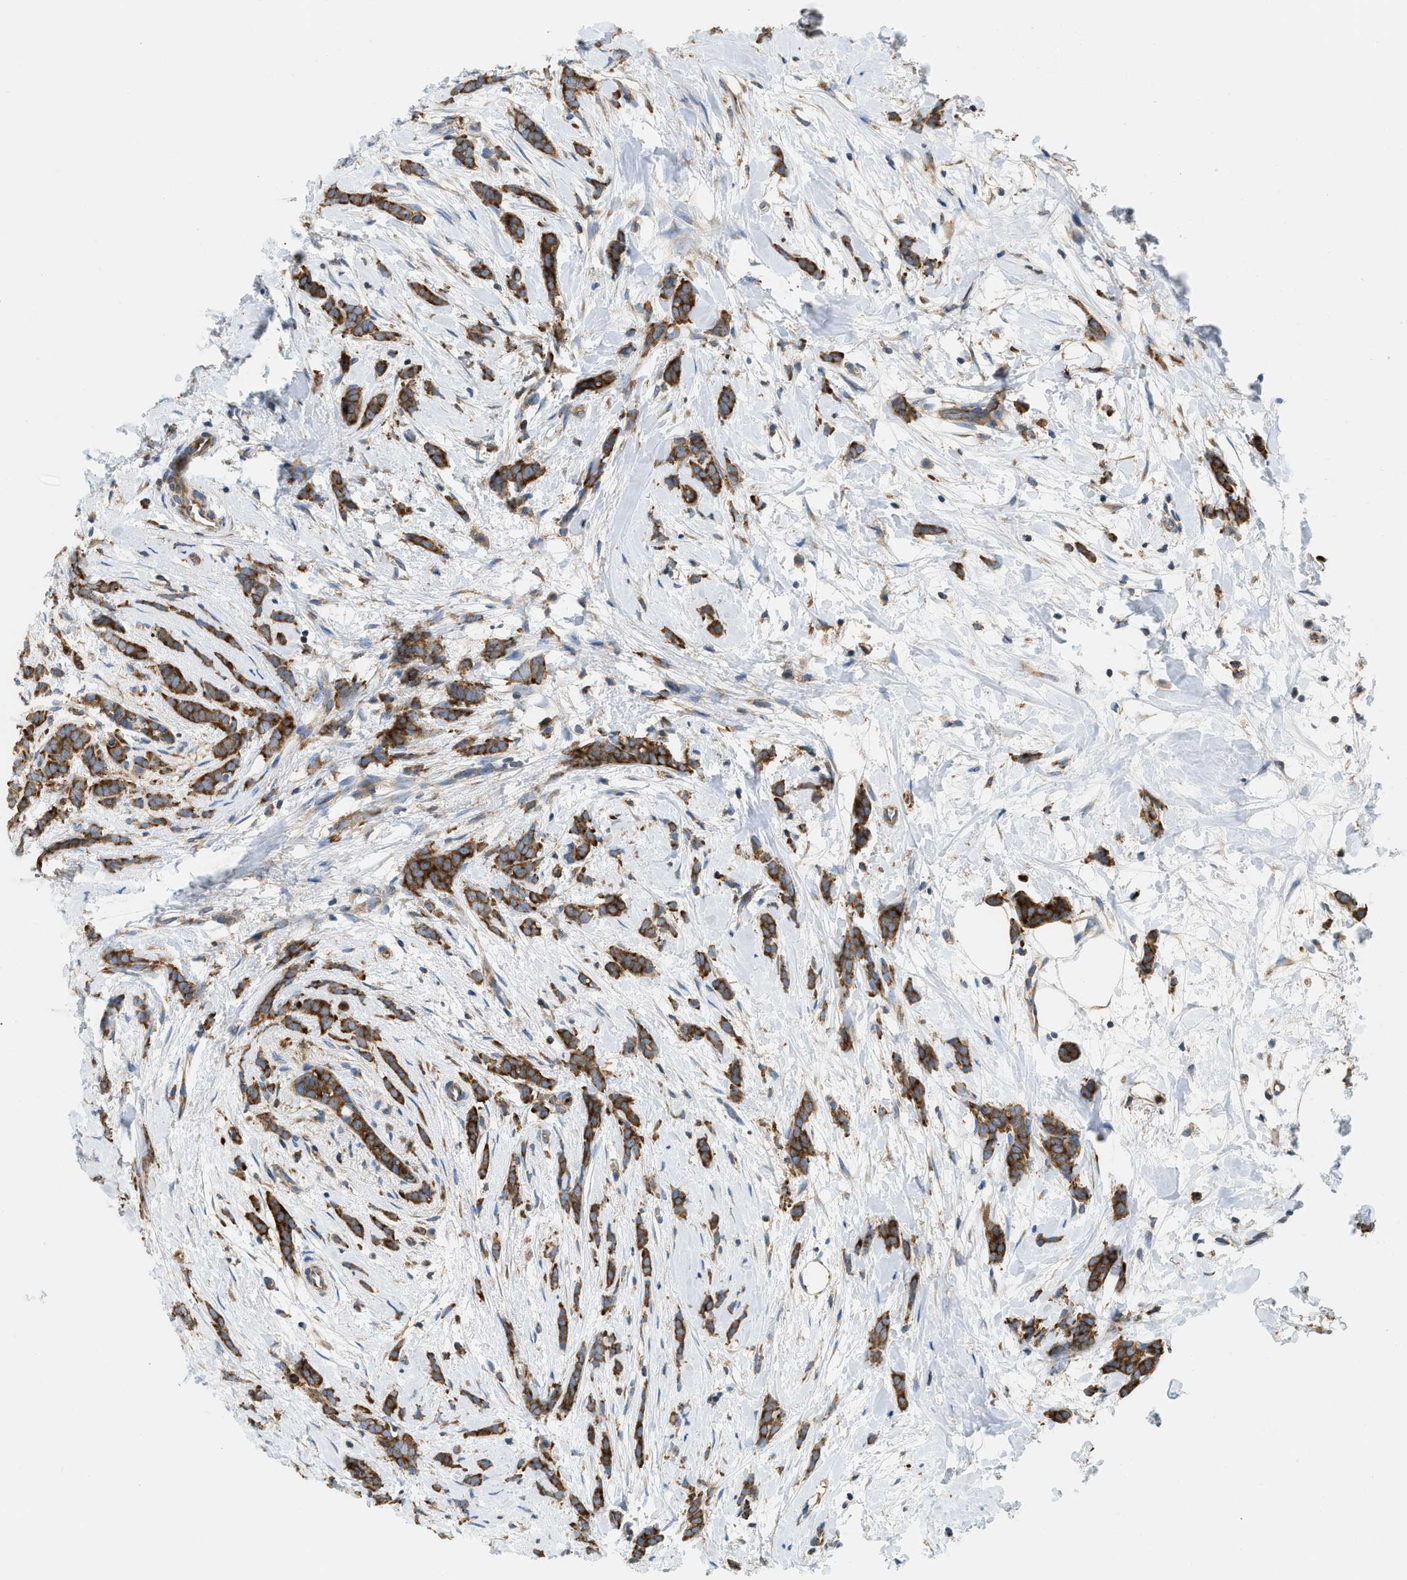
{"staining": {"intensity": "strong", "quantity": ">75%", "location": "cytoplasmic/membranous"}, "tissue": "breast cancer", "cell_type": "Tumor cells", "image_type": "cancer", "snomed": [{"axis": "morphology", "description": "Lobular carcinoma, in situ"}, {"axis": "morphology", "description": "Lobular carcinoma"}, {"axis": "topography", "description": "Breast"}], "caption": "Immunohistochemical staining of human breast lobular carcinoma displays strong cytoplasmic/membranous protein expression in about >75% of tumor cells.", "gene": "GPAT4", "patient": {"sex": "female", "age": 41}}